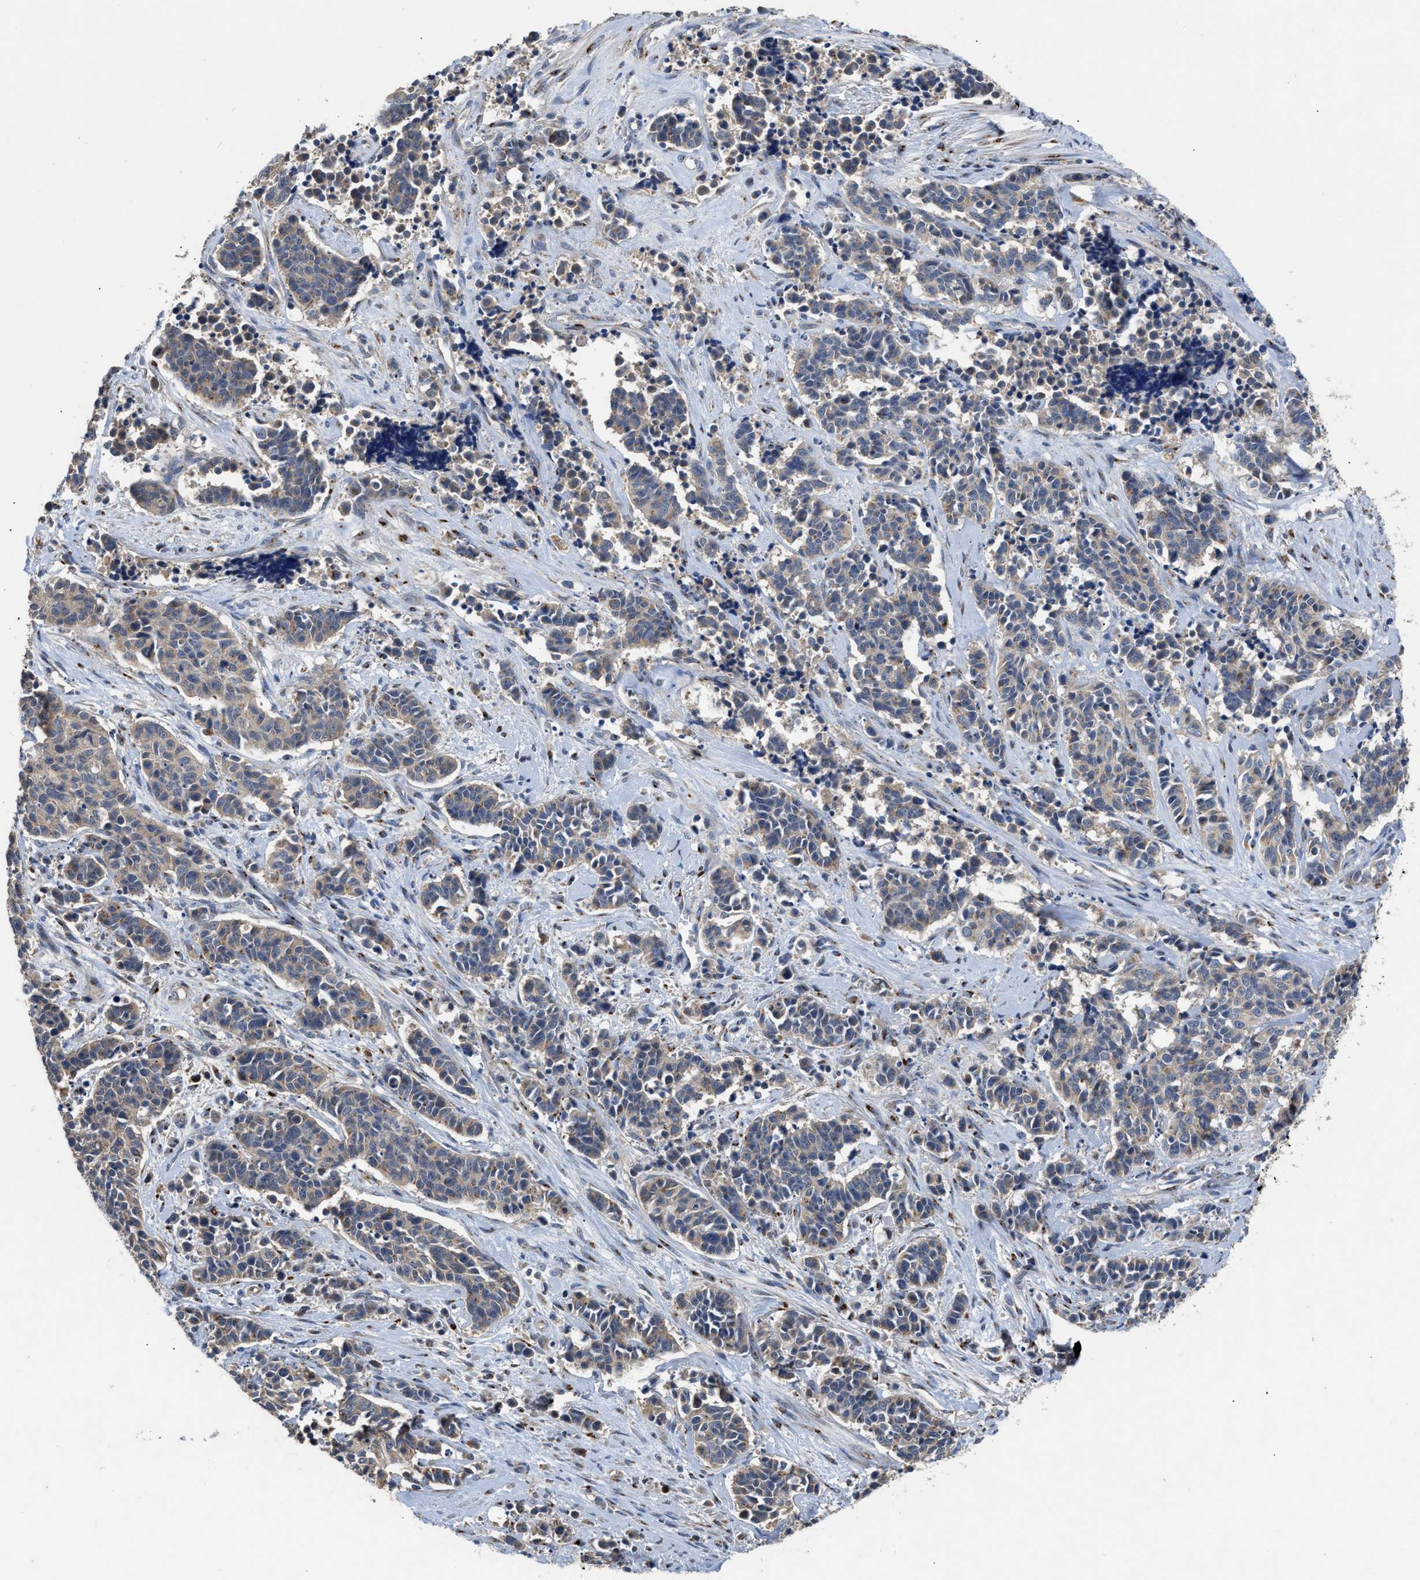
{"staining": {"intensity": "weak", "quantity": "25%-75%", "location": "cytoplasmic/membranous"}, "tissue": "cervical cancer", "cell_type": "Tumor cells", "image_type": "cancer", "snomed": [{"axis": "morphology", "description": "Squamous cell carcinoma, NOS"}, {"axis": "topography", "description": "Cervix"}], "caption": "There is low levels of weak cytoplasmic/membranous positivity in tumor cells of cervical squamous cell carcinoma, as demonstrated by immunohistochemical staining (brown color).", "gene": "SIK2", "patient": {"sex": "female", "age": 35}}